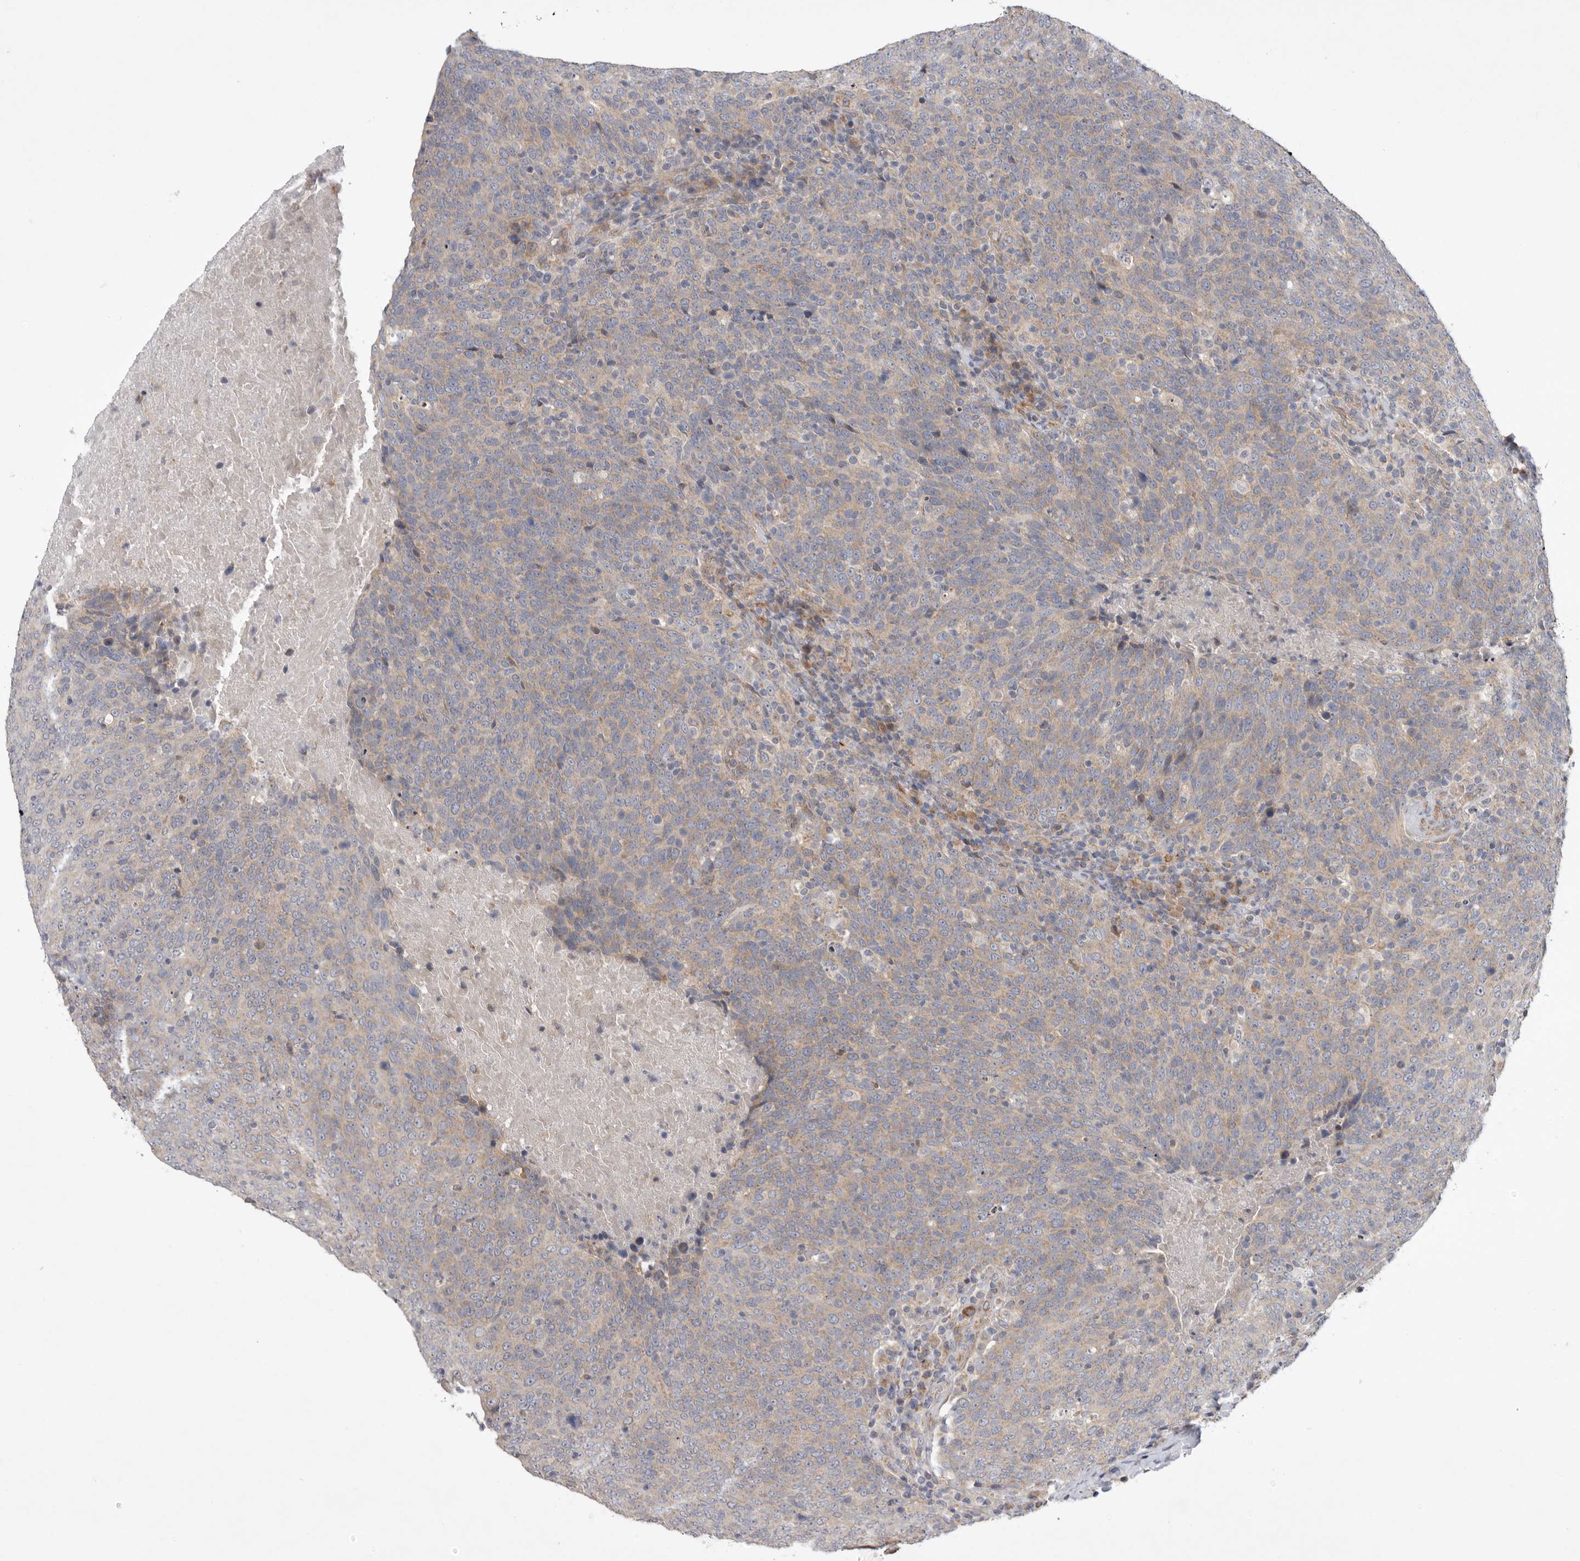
{"staining": {"intensity": "weak", "quantity": ">75%", "location": "cytoplasmic/membranous"}, "tissue": "head and neck cancer", "cell_type": "Tumor cells", "image_type": "cancer", "snomed": [{"axis": "morphology", "description": "Squamous cell carcinoma, NOS"}, {"axis": "morphology", "description": "Squamous cell carcinoma, metastatic, NOS"}, {"axis": "topography", "description": "Lymph node"}, {"axis": "topography", "description": "Head-Neck"}], "caption": "Head and neck metastatic squamous cell carcinoma was stained to show a protein in brown. There is low levels of weak cytoplasmic/membranous staining in about >75% of tumor cells.", "gene": "MTFR1L", "patient": {"sex": "male", "age": 62}}